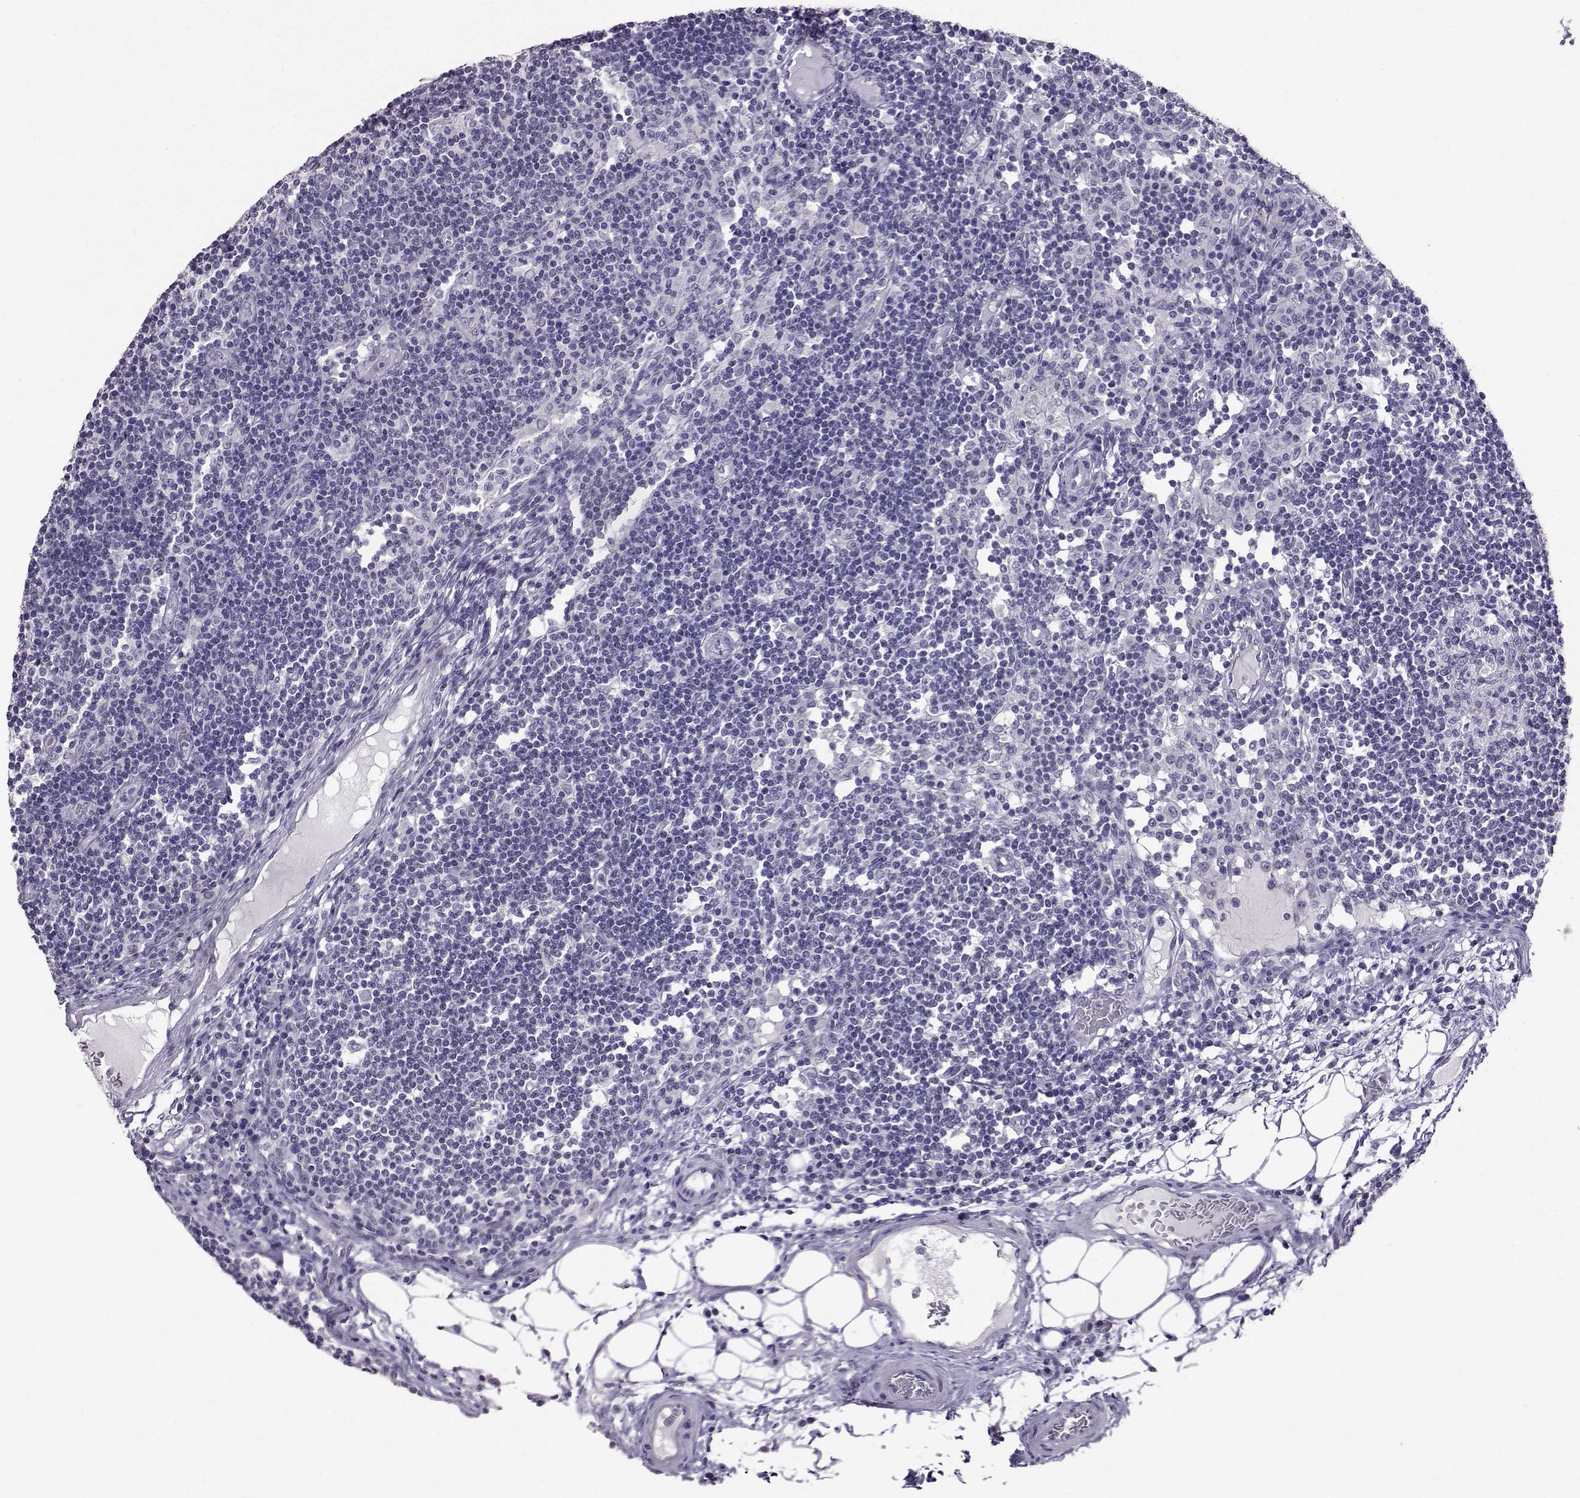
{"staining": {"intensity": "negative", "quantity": "none", "location": "none"}, "tissue": "lymph node", "cell_type": "Germinal center cells", "image_type": "normal", "snomed": [{"axis": "morphology", "description": "Normal tissue, NOS"}, {"axis": "topography", "description": "Lymph node"}], "caption": "The histopathology image demonstrates no significant positivity in germinal center cells of lymph node. (IHC, brightfield microscopy, high magnification).", "gene": "TBR1", "patient": {"sex": "female", "age": 72}}